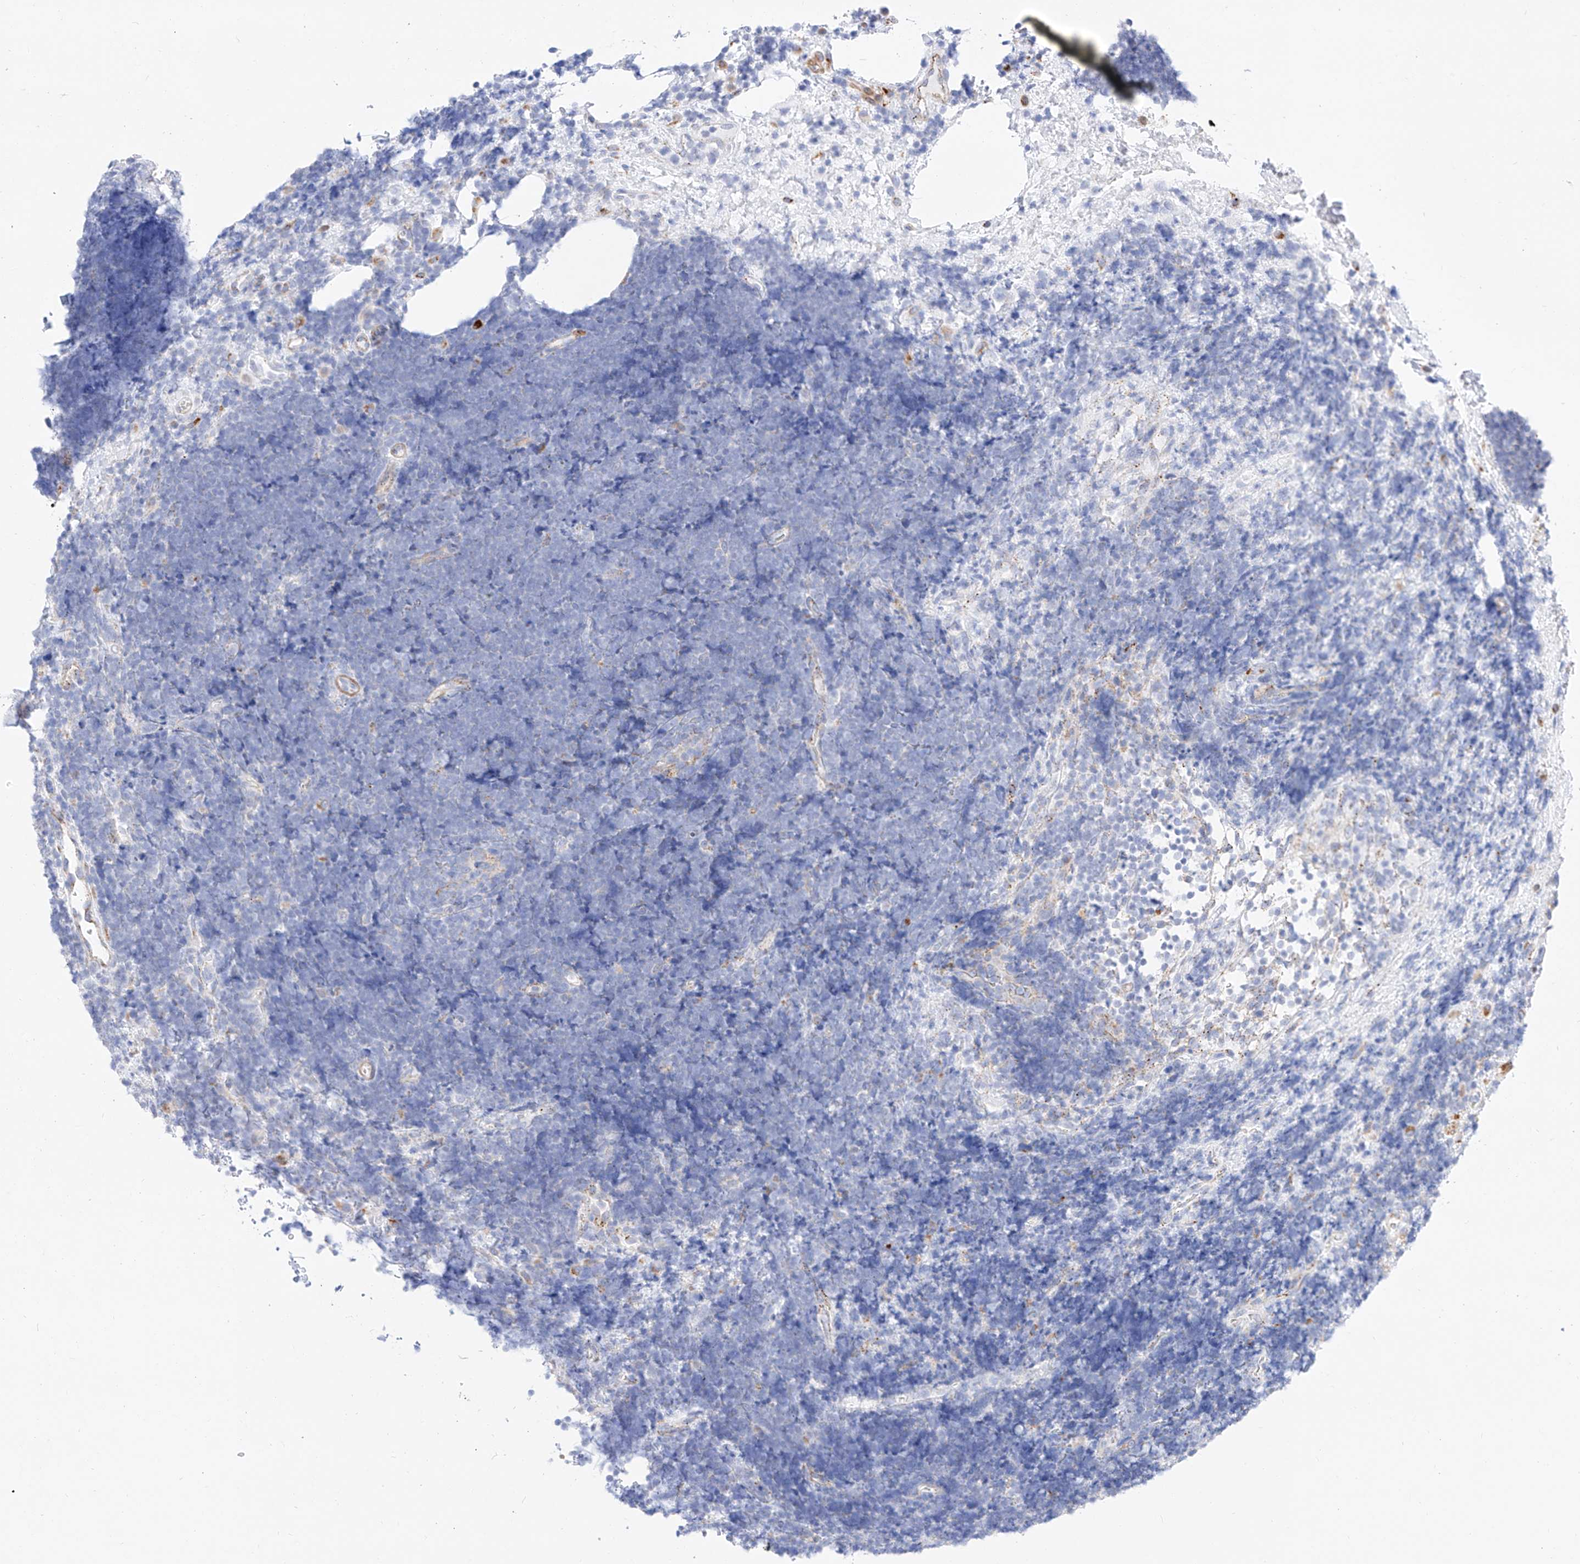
{"staining": {"intensity": "negative", "quantity": "none", "location": "none"}, "tissue": "lymphoma", "cell_type": "Tumor cells", "image_type": "cancer", "snomed": [{"axis": "morphology", "description": "Malignant lymphoma, non-Hodgkin's type, High grade"}, {"axis": "topography", "description": "Lymph node"}], "caption": "Immunohistochemistry photomicrograph of human malignant lymphoma, non-Hodgkin's type (high-grade) stained for a protein (brown), which demonstrates no staining in tumor cells.", "gene": "C6orf62", "patient": {"sex": "male", "age": 13}}